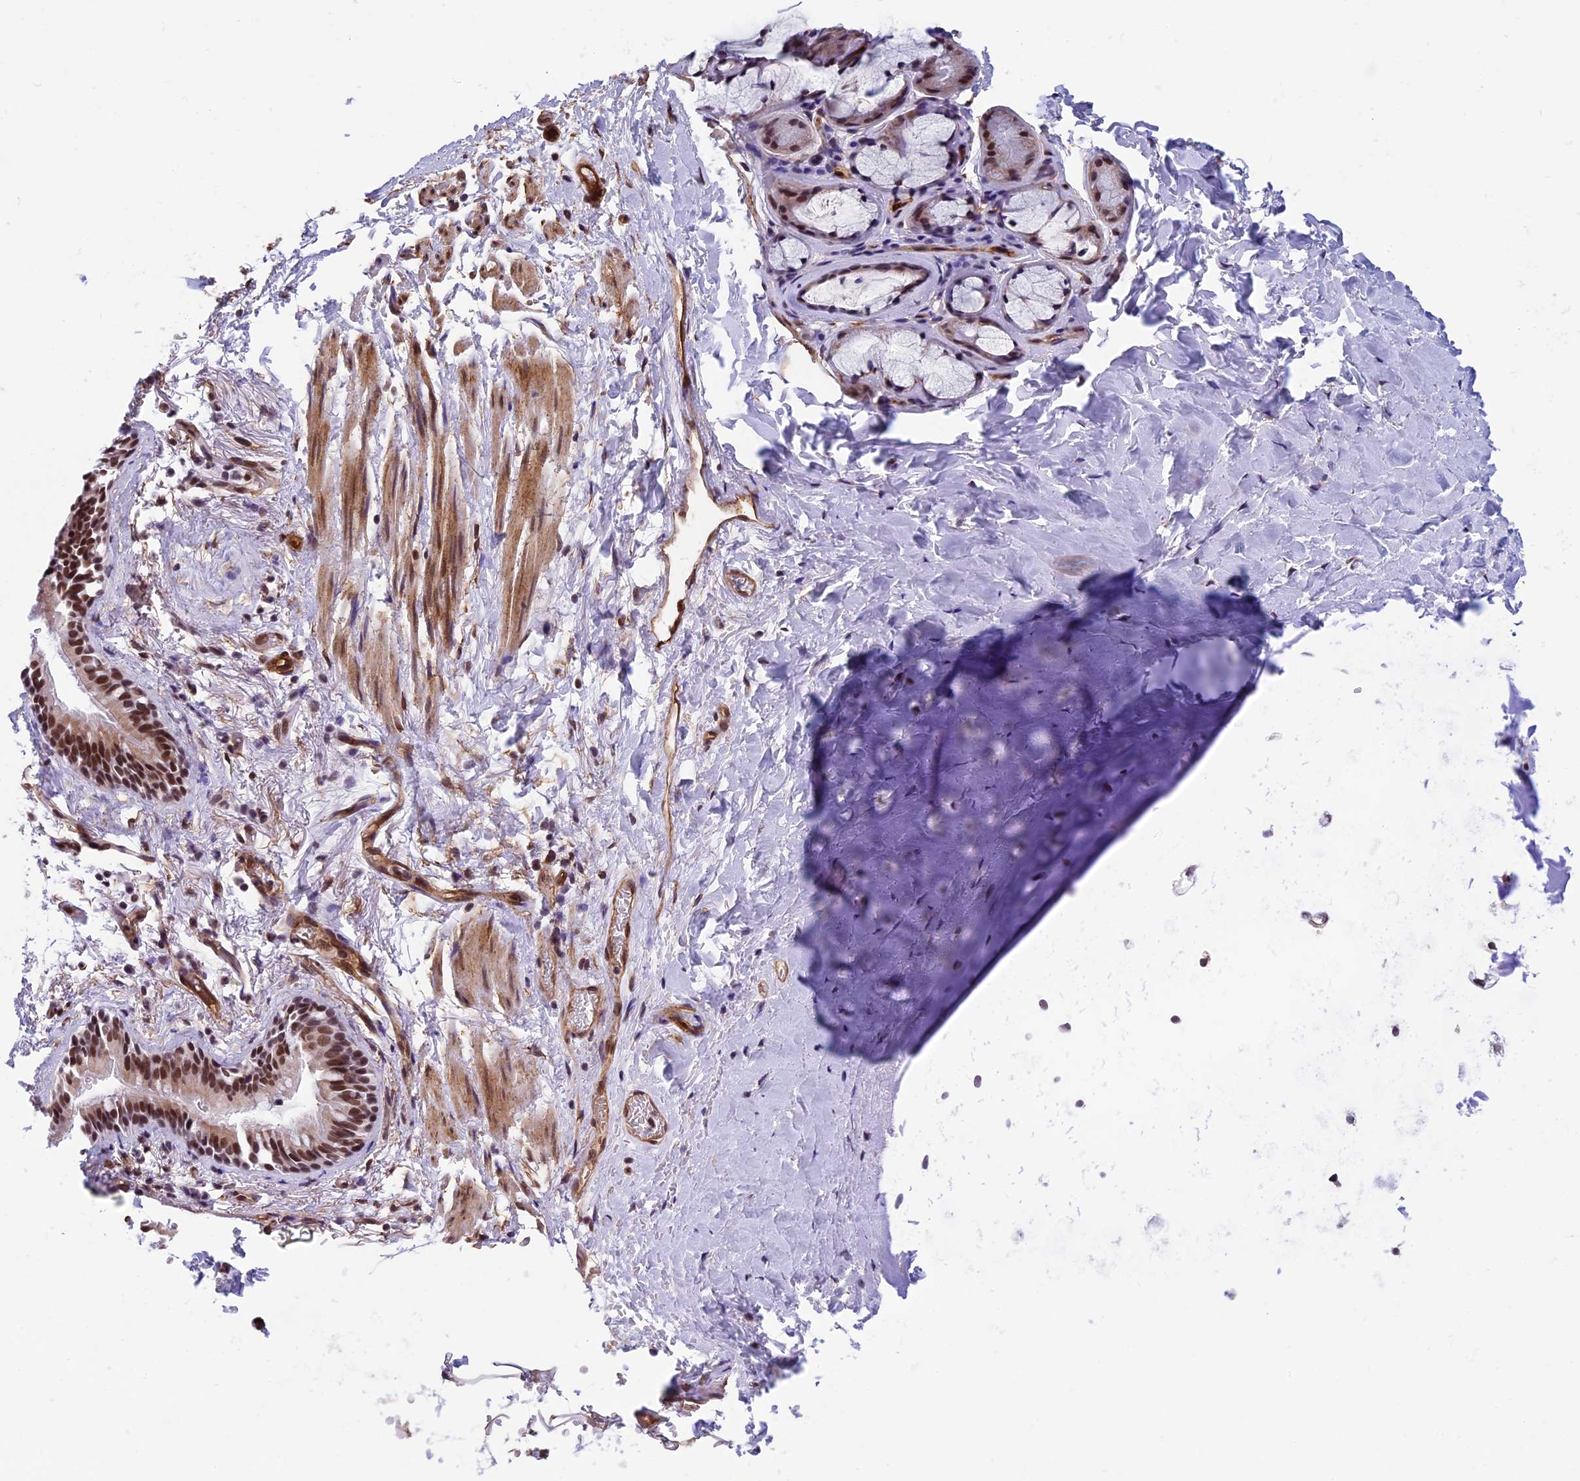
{"staining": {"intensity": "negative", "quantity": "none", "location": "none"}, "tissue": "adipose tissue", "cell_type": "Adipocytes", "image_type": "normal", "snomed": [{"axis": "morphology", "description": "Normal tissue, NOS"}, {"axis": "topography", "description": "Lymph node"}, {"axis": "topography", "description": "Bronchus"}], "caption": "Adipocytes are negative for protein expression in normal human adipose tissue. (DAB (3,3'-diaminobenzidine) IHC, high magnification).", "gene": "NIPBL", "patient": {"sex": "male", "age": 63}}